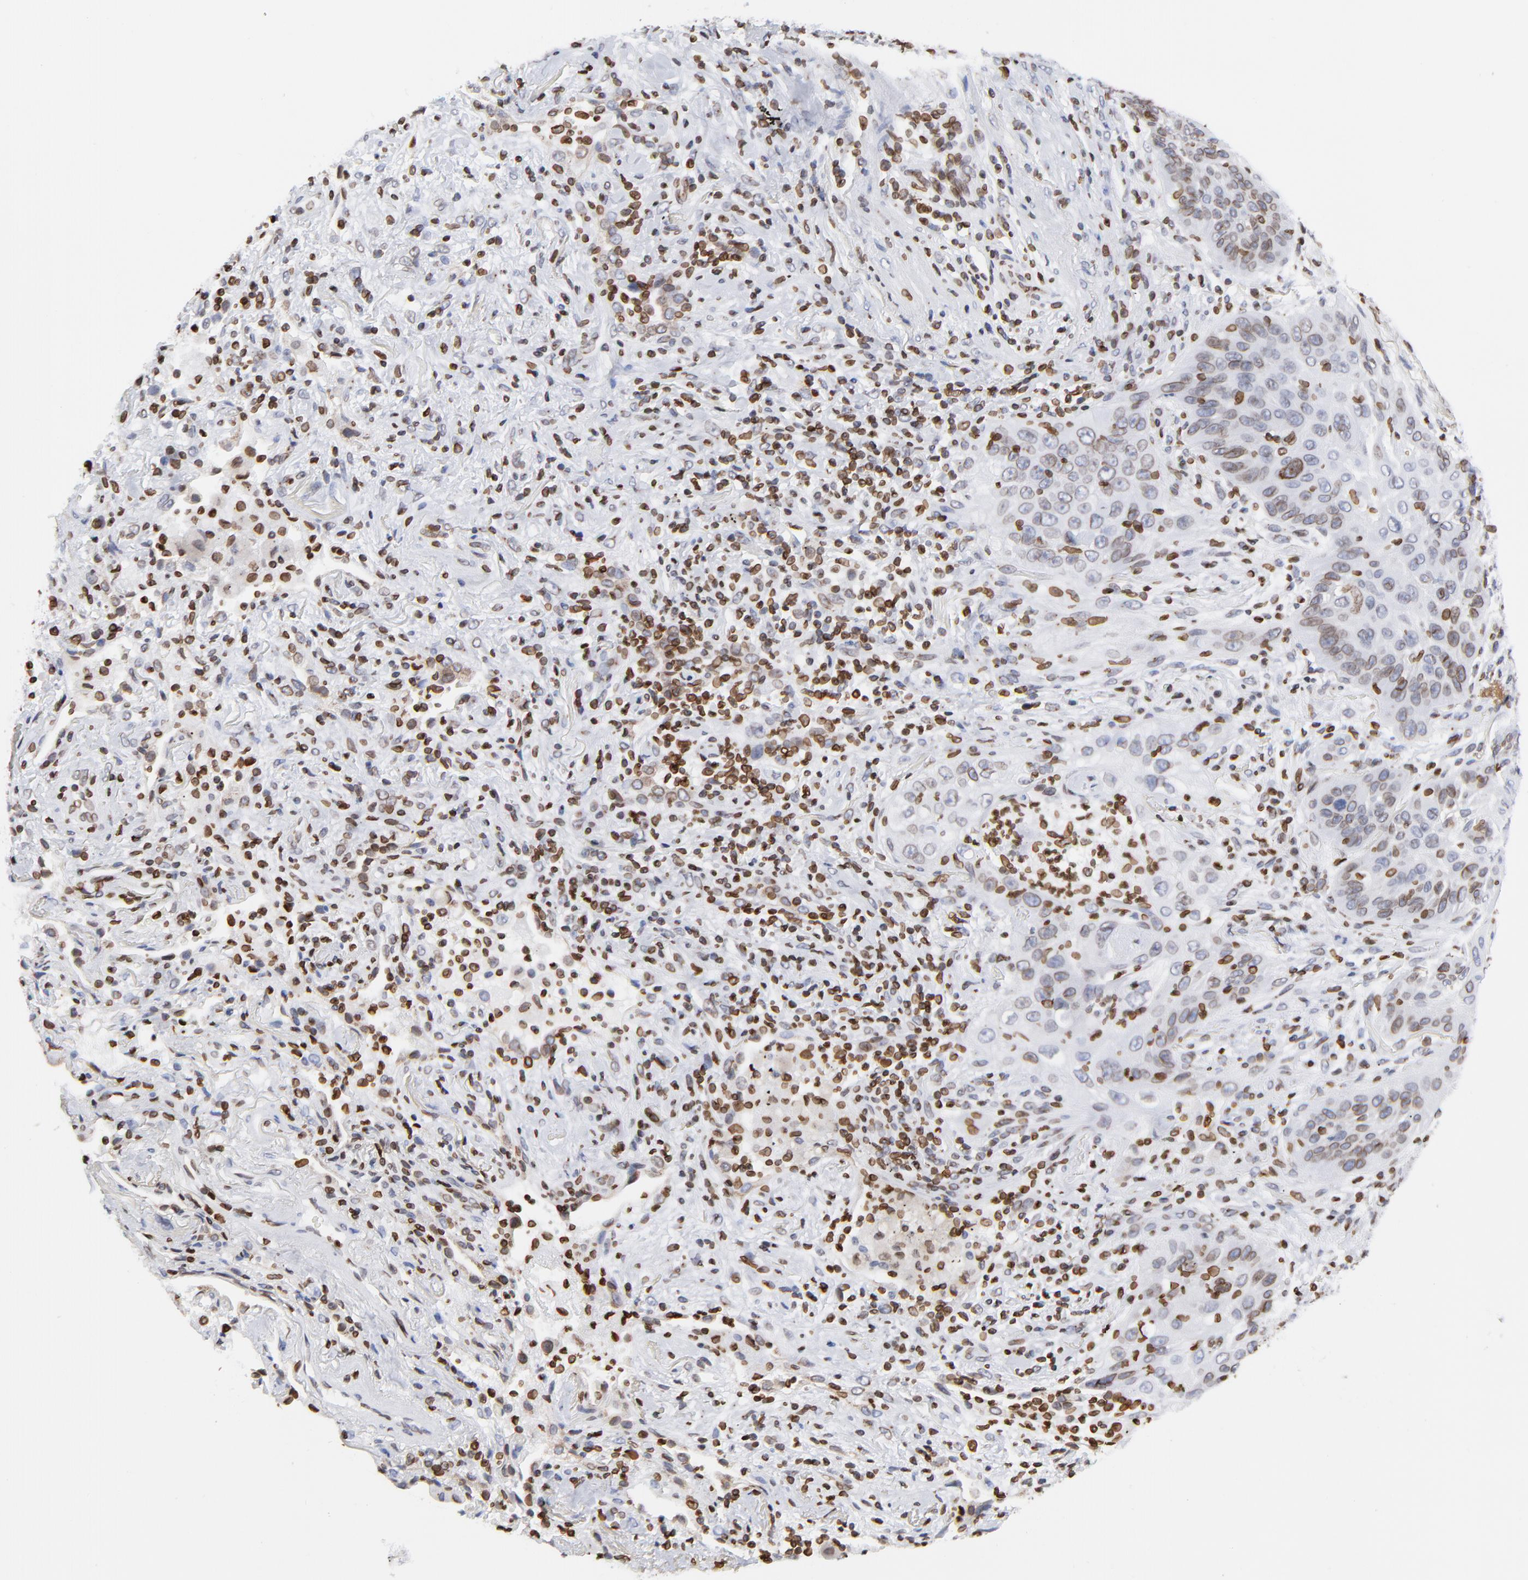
{"staining": {"intensity": "moderate", "quantity": "25%-75%", "location": "cytoplasmic/membranous,nuclear"}, "tissue": "lung cancer", "cell_type": "Tumor cells", "image_type": "cancer", "snomed": [{"axis": "morphology", "description": "Squamous cell carcinoma, NOS"}, {"axis": "topography", "description": "Lung"}], "caption": "There is medium levels of moderate cytoplasmic/membranous and nuclear positivity in tumor cells of squamous cell carcinoma (lung), as demonstrated by immunohistochemical staining (brown color).", "gene": "THAP7", "patient": {"sex": "female", "age": 67}}